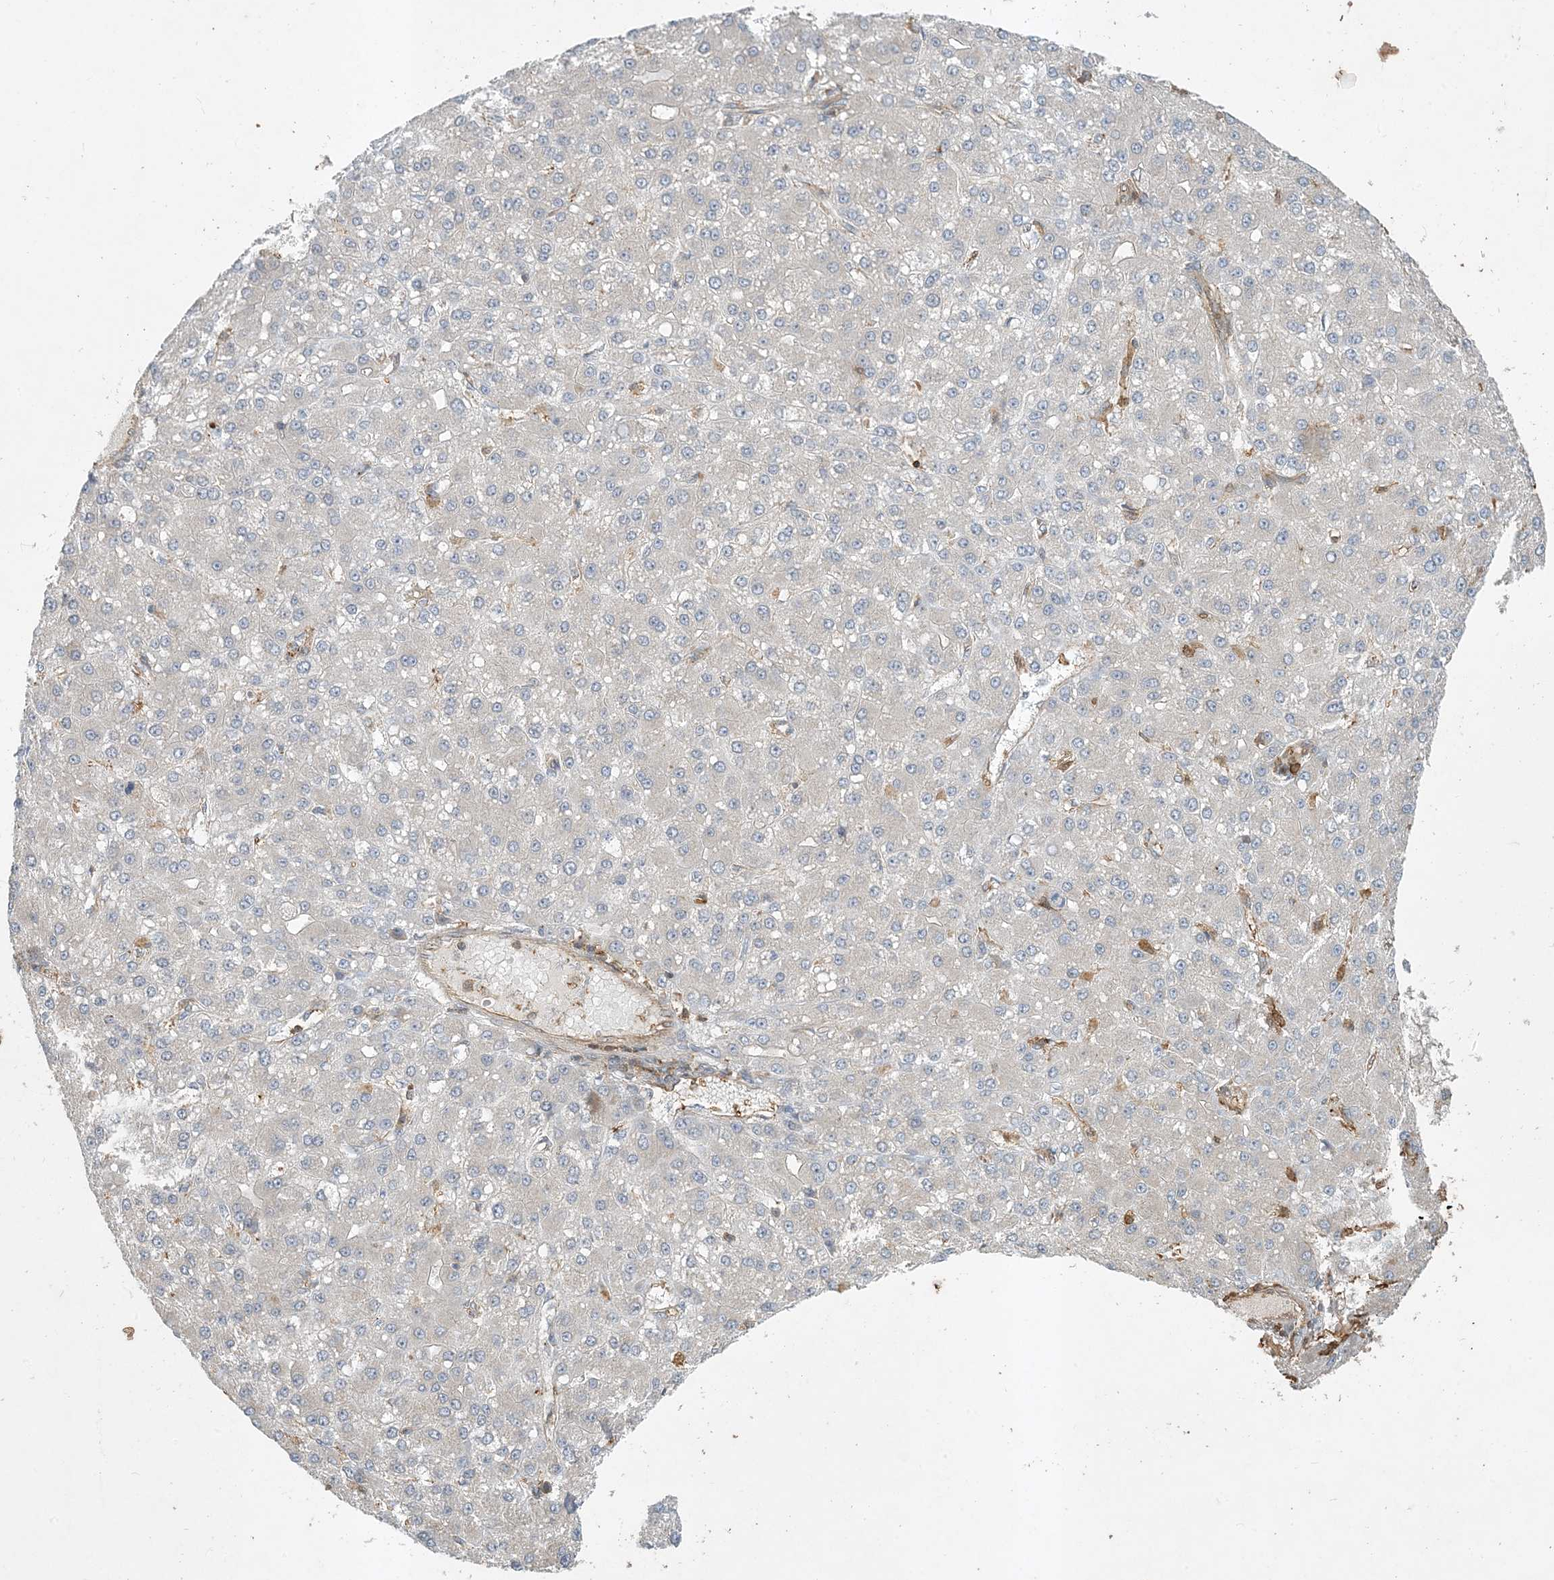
{"staining": {"intensity": "negative", "quantity": "none", "location": "none"}, "tissue": "liver cancer", "cell_type": "Tumor cells", "image_type": "cancer", "snomed": [{"axis": "morphology", "description": "Carcinoma, Hepatocellular, NOS"}, {"axis": "topography", "description": "Liver"}], "caption": "An image of human liver cancer is negative for staining in tumor cells. (DAB (3,3'-diaminobenzidine) immunohistochemistry (IHC) visualized using brightfield microscopy, high magnification).", "gene": "TMSB4X", "patient": {"sex": "male", "age": 67}}